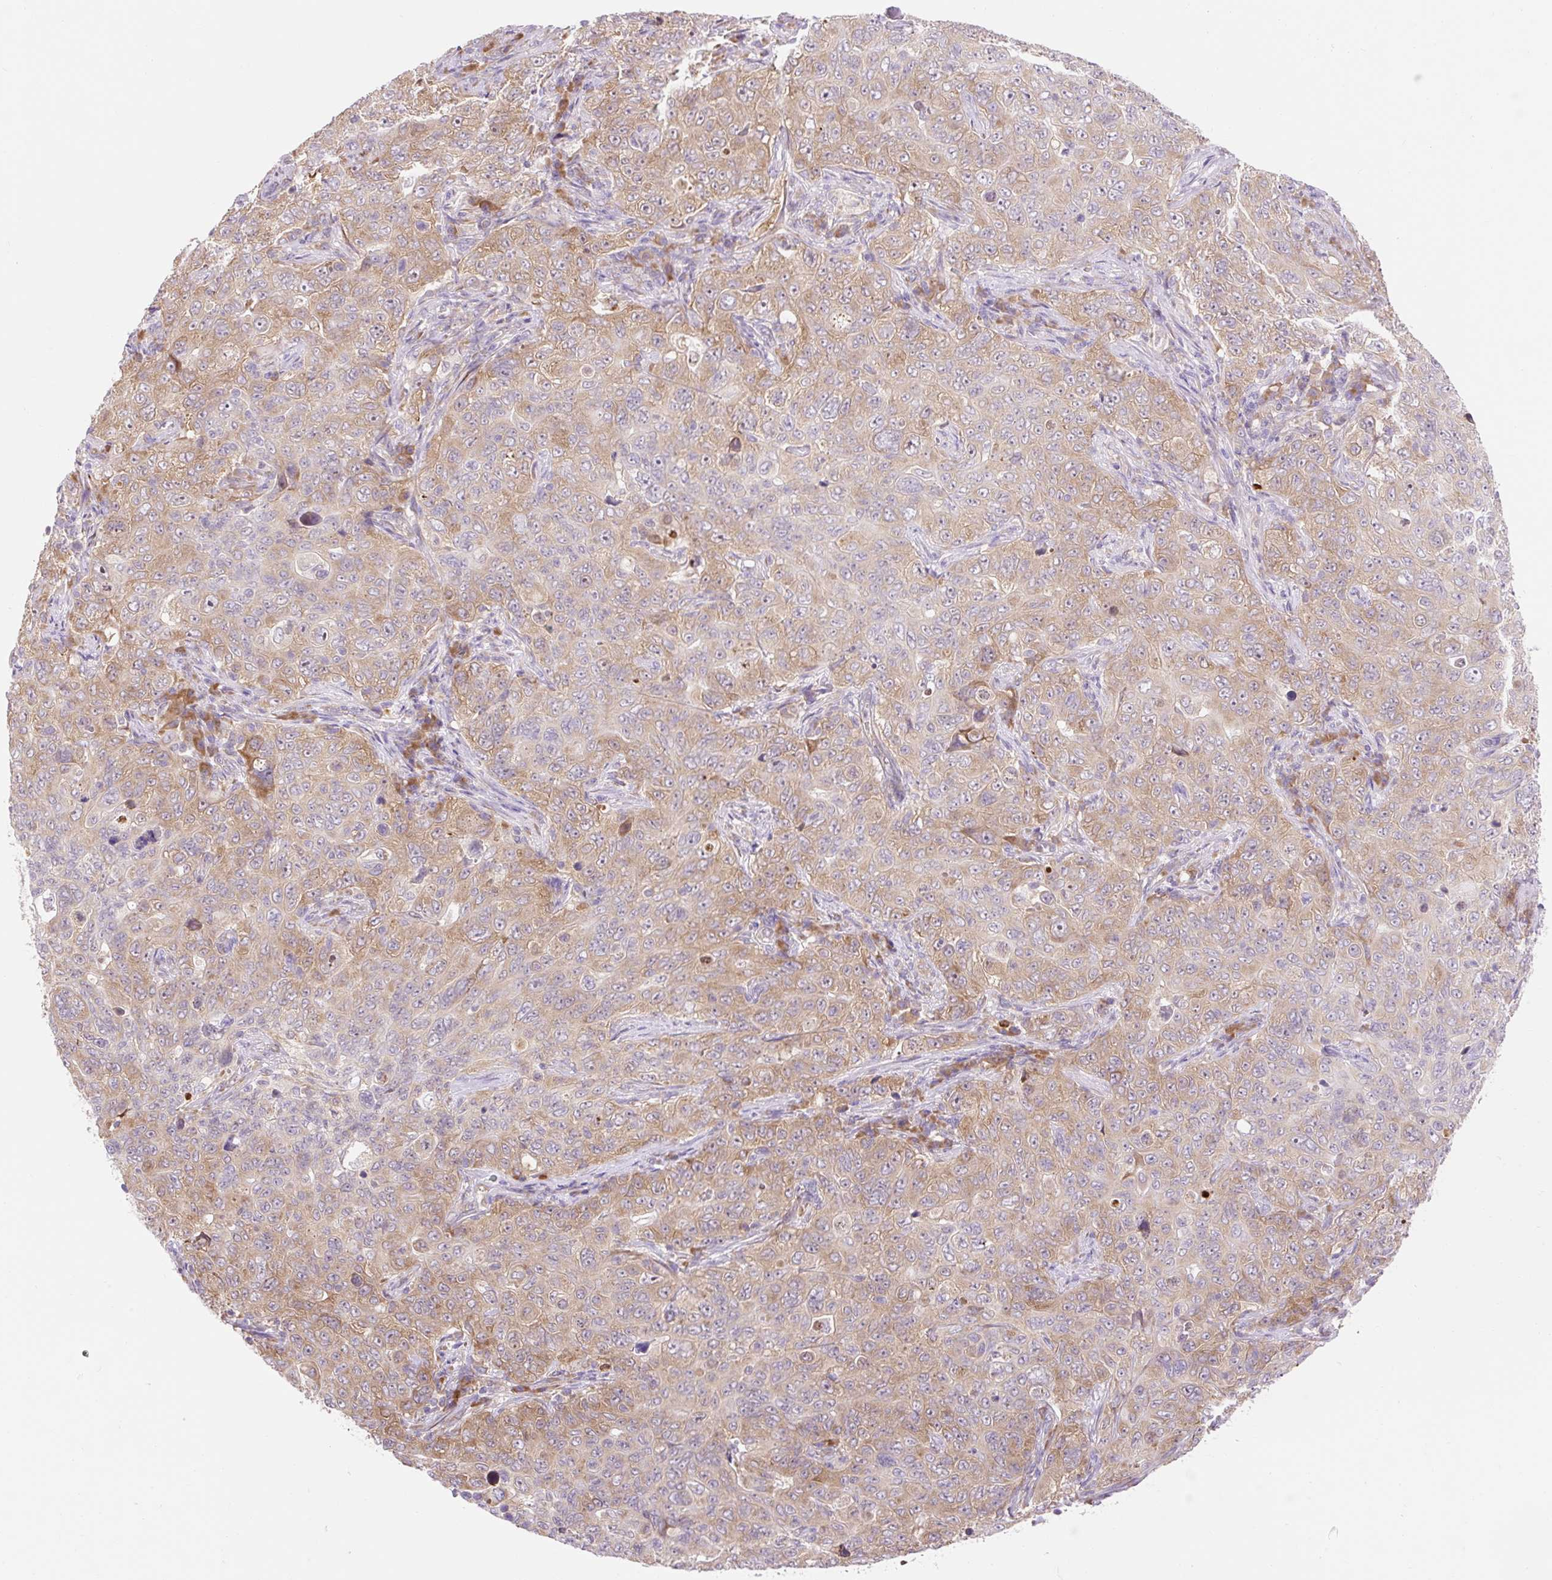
{"staining": {"intensity": "moderate", "quantity": ">75%", "location": "cytoplasmic/membranous"}, "tissue": "pancreatic cancer", "cell_type": "Tumor cells", "image_type": "cancer", "snomed": [{"axis": "morphology", "description": "Adenocarcinoma, NOS"}, {"axis": "topography", "description": "Pancreas"}], "caption": "Protein expression analysis of adenocarcinoma (pancreatic) exhibits moderate cytoplasmic/membranous expression in about >75% of tumor cells. The protein is shown in brown color, while the nuclei are stained blue.", "gene": "GPR45", "patient": {"sex": "male", "age": 68}}